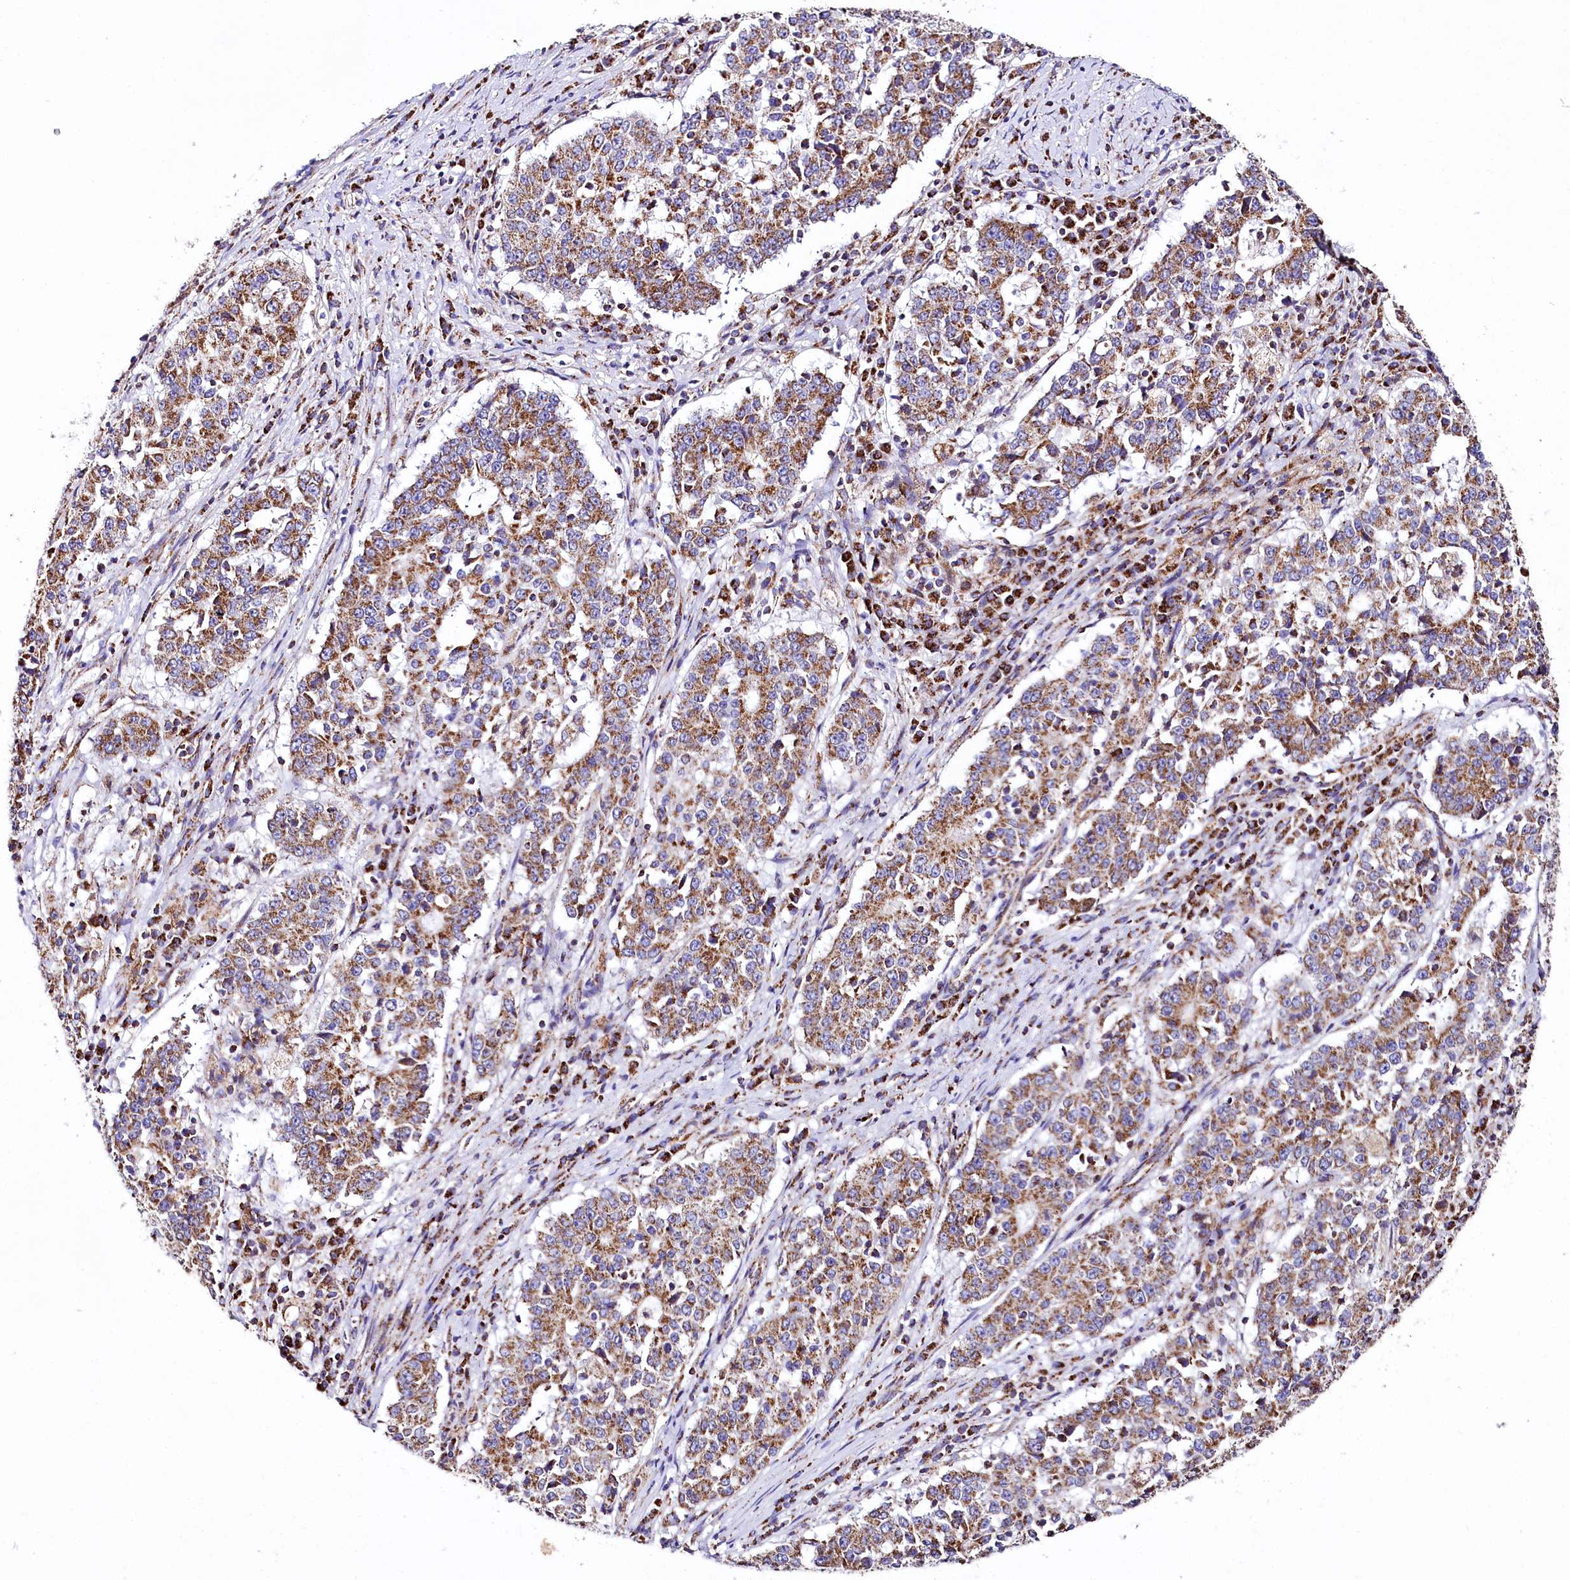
{"staining": {"intensity": "moderate", "quantity": ">75%", "location": "cytoplasmic/membranous"}, "tissue": "stomach cancer", "cell_type": "Tumor cells", "image_type": "cancer", "snomed": [{"axis": "morphology", "description": "Adenocarcinoma, NOS"}, {"axis": "topography", "description": "Stomach"}], "caption": "Human adenocarcinoma (stomach) stained for a protein (brown) shows moderate cytoplasmic/membranous positive expression in about >75% of tumor cells.", "gene": "APLP2", "patient": {"sex": "male", "age": 59}}